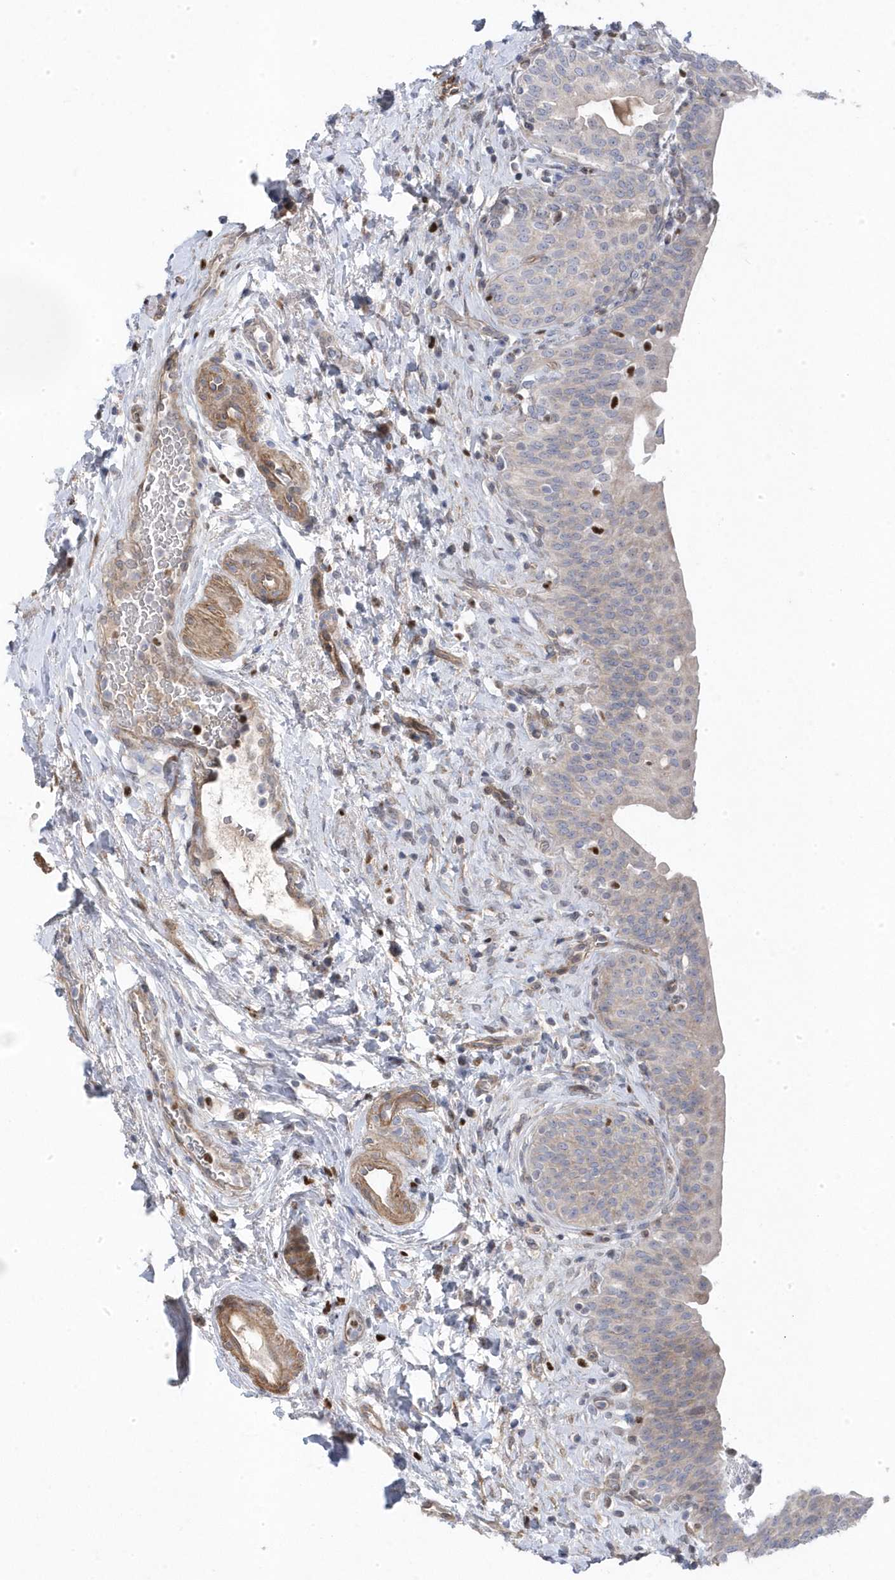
{"staining": {"intensity": "negative", "quantity": "none", "location": "none"}, "tissue": "urinary bladder", "cell_type": "Urothelial cells", "image_type": "normal", "snomed": [{"axis": "morphology", "description": "Normal tissue, NOS"}, {"axis": "topography", "description": "Urinary bladder"}], "caption": "DAB immunohistochemical staining of benign urinary bladder shows no significant positivity in urothelial cells.", "gene": "GTPBP6", "patient": {"sex": "male", "age": 83}}